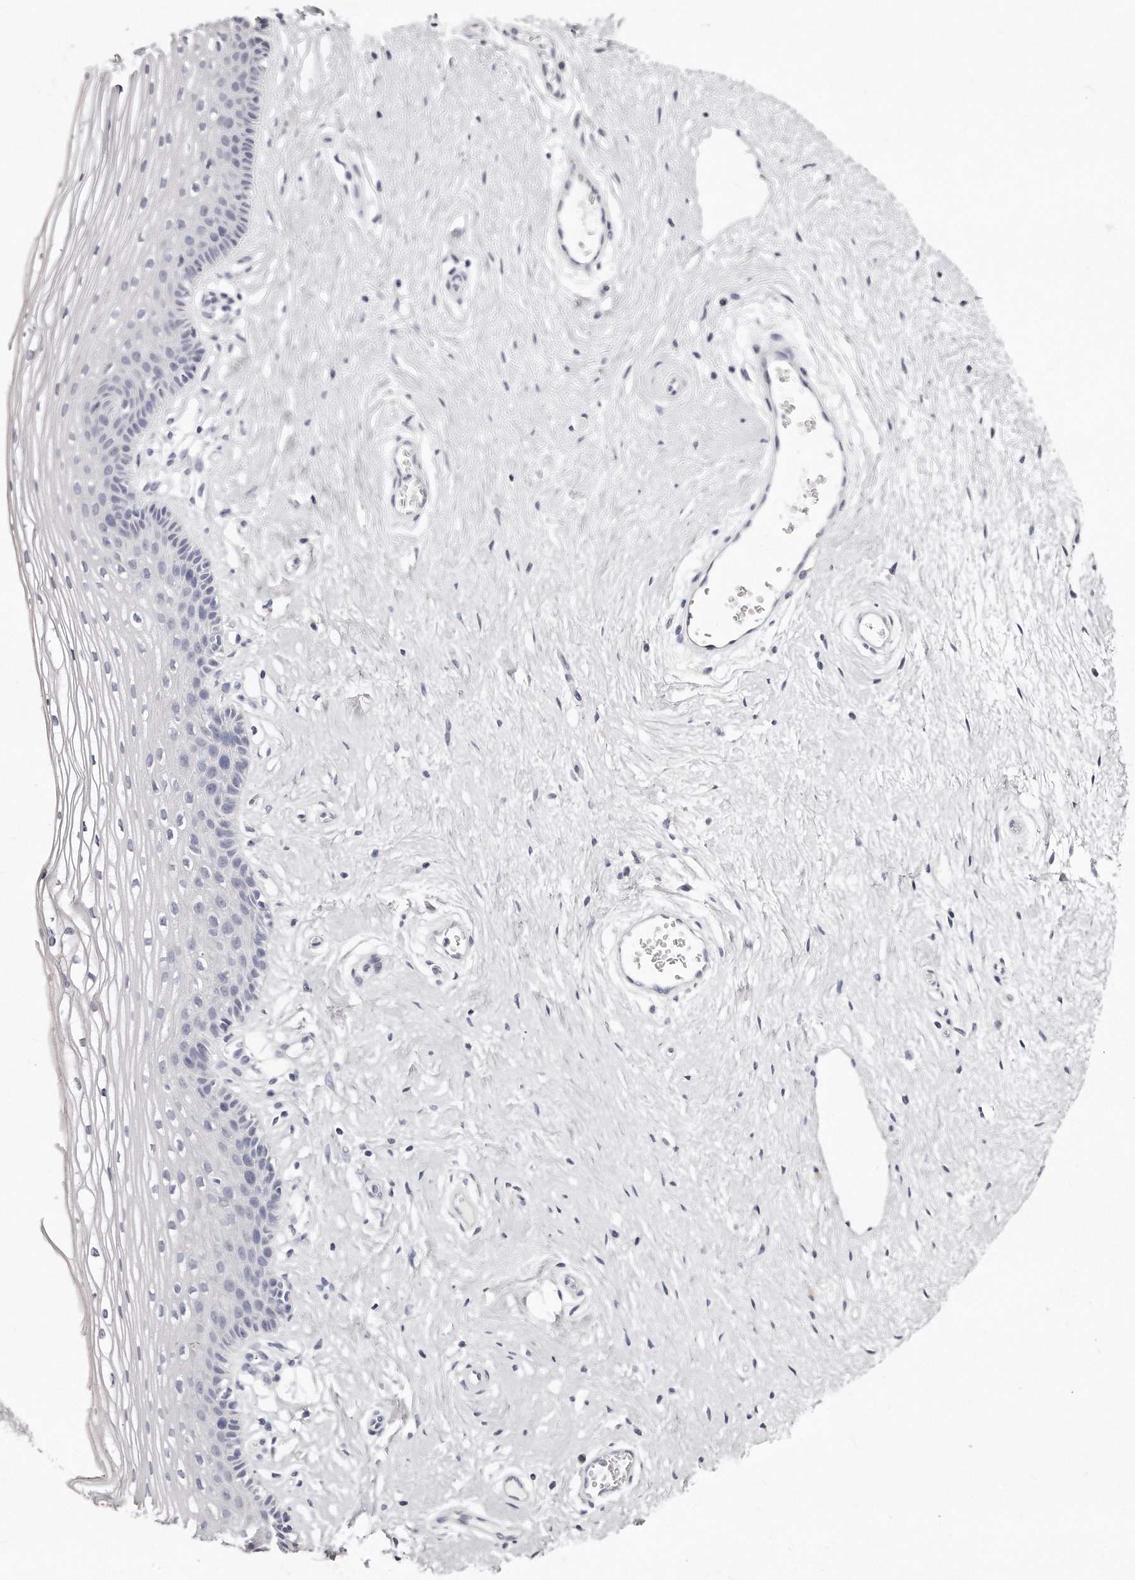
{"staining": {"intensity": "negative", "quantity": "none", "location": "none"}, "tissue": "vagina", "cell_type": "Squamous epithelial cells", "image_type": "normal", "snomed": [{"axis": "morphology", "description": "Normal tissue, NOS"}, {"axis": "topography", "description": "Vagina"}], "caption": "DAB immunohistochemical staining of unremarkable human vagina reveals no significant expression in squamous epithelial cells. (Stains: DAB IHC with hematoxylin counter stain, Microscopy: brightfield microscopy at high magnification).", "gene": "GDA", "patient": {"sex": "female", "age": 46}}